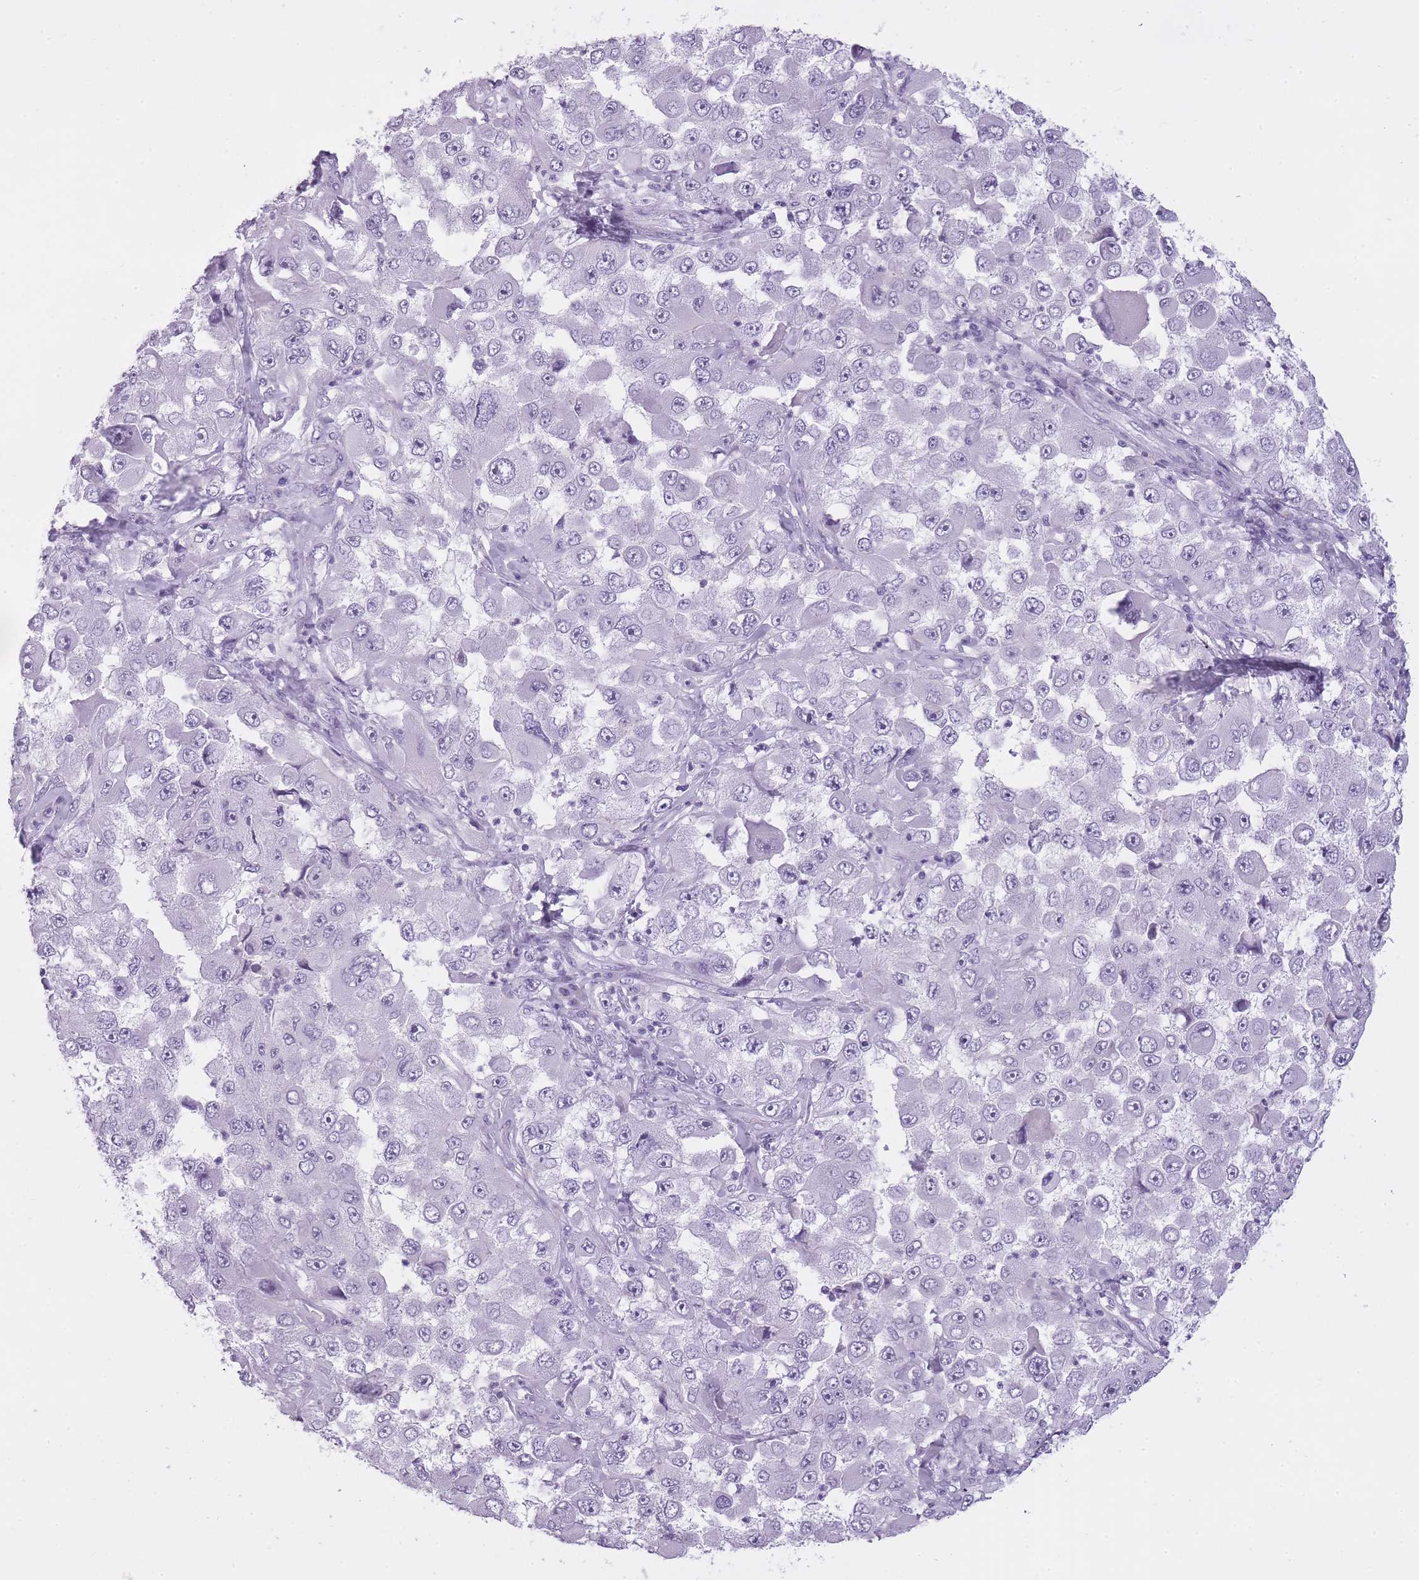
{"staining": {"intensity": "negative", "quantity": "none", "location": "none"}, "tissue": "melanoma", "cell_type": "Tumor cells", "image_type": "cancer", "snomed": [{"axis": "morphology", "description": "Malignant melanoma, Metastatic site"}, {"axis": "topography", "description": "Lymph node"}], "caption": "A micrograph of human malignant melanoma (metastatic site) is negative for staining in tumor cells.", "gene": "GOLGA6D", "patient": {"sex": "male", "age": 62}}